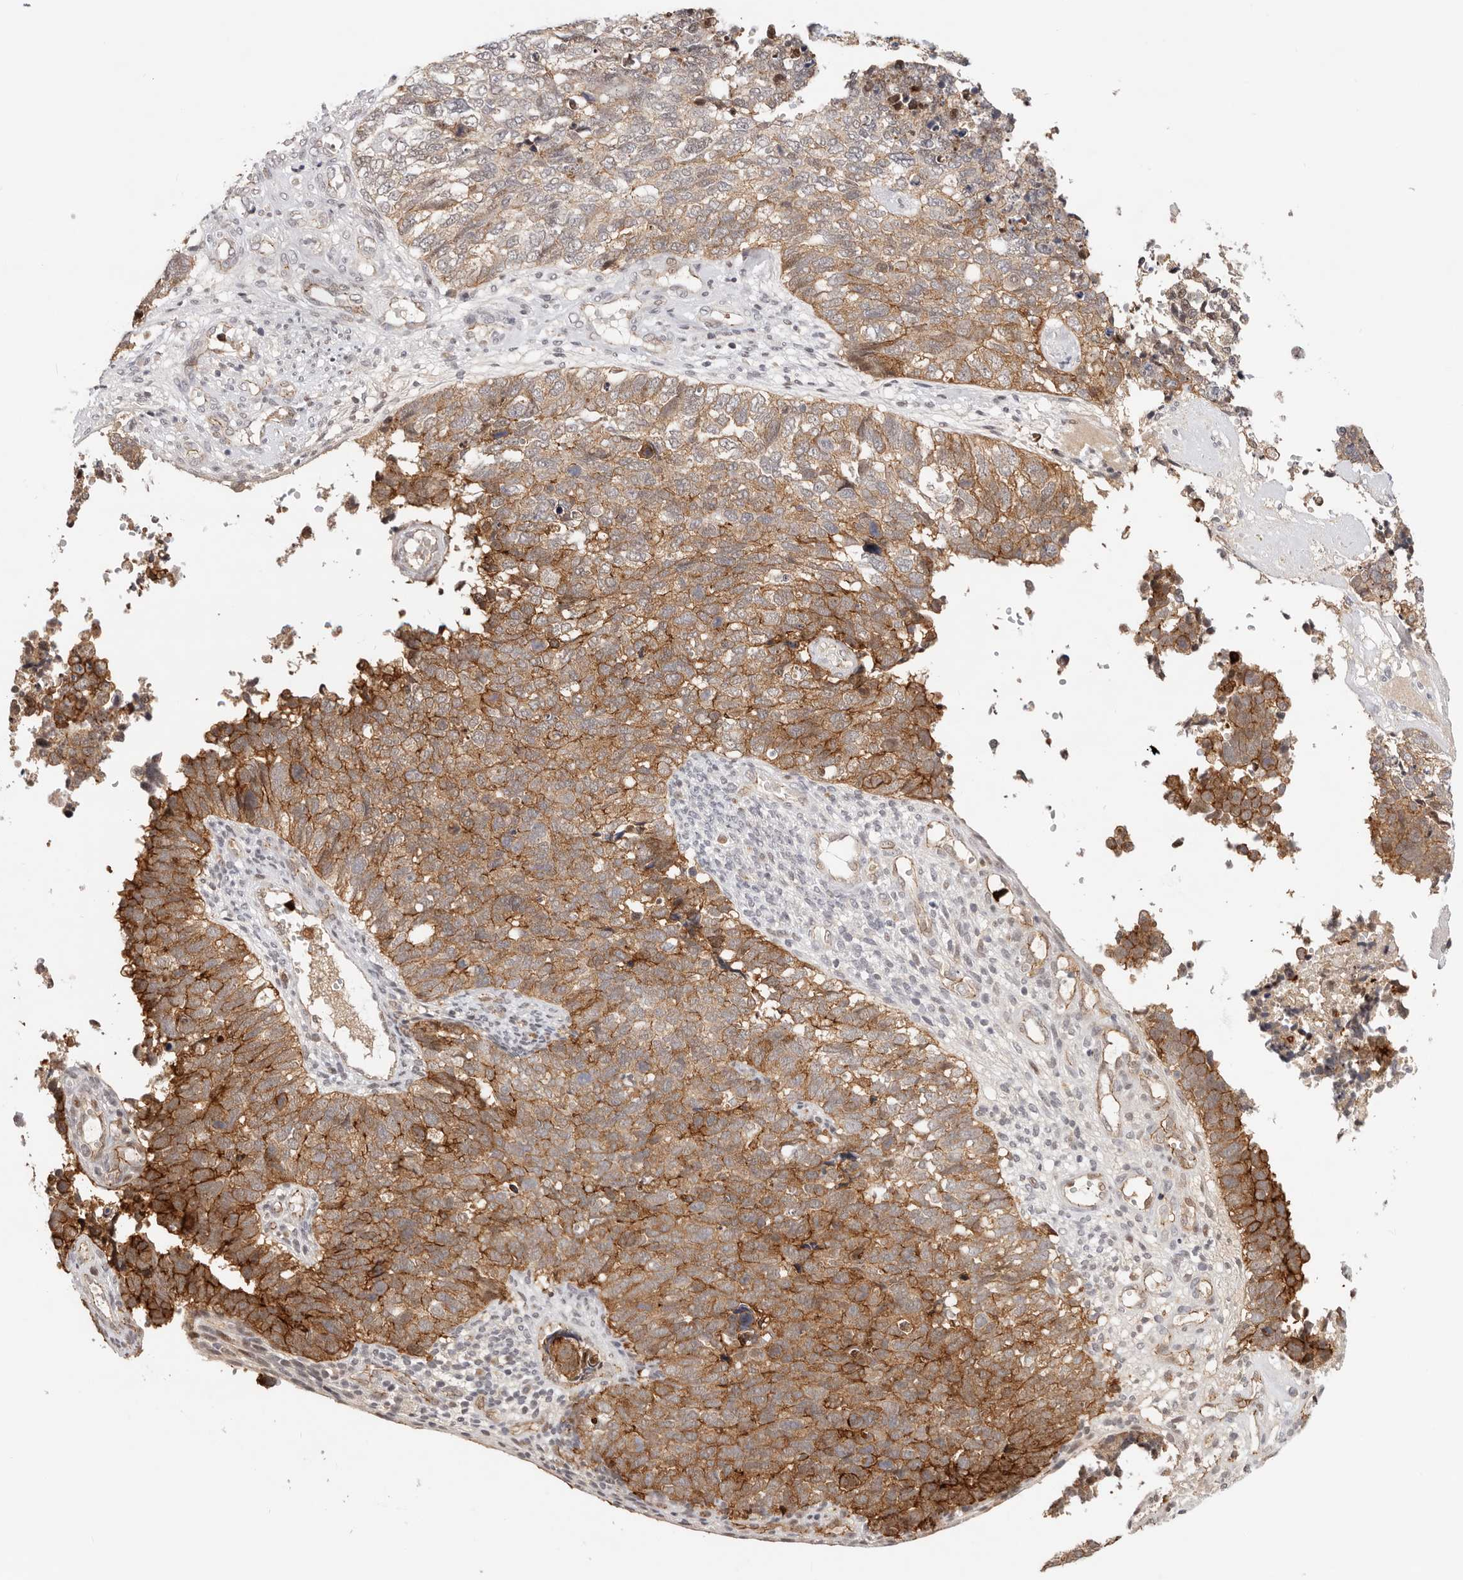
{"staining": {"intensity": "moderate", "quantity": "25%-75%", "location": "cytoplasmic/membranous"}, "tissue": "cervical cancer", "cell_type": "Tumor cells", "image_type": "cancer", "snomed": [{"axis": "morphology", "description": "Squamous cell carcinoma, NOS"}, {"axis": "topography", "description": "Cervix"}], "caption": "This micrograph displays immunohistochemistry staining of squamous cell carcinoma (cervical), with medium moderate cytoplasmic/membranous staining in approximately 25%-75% of tumor cells.", "gene": "AFDN", "patient": {"sex": "female", "age": 63}}